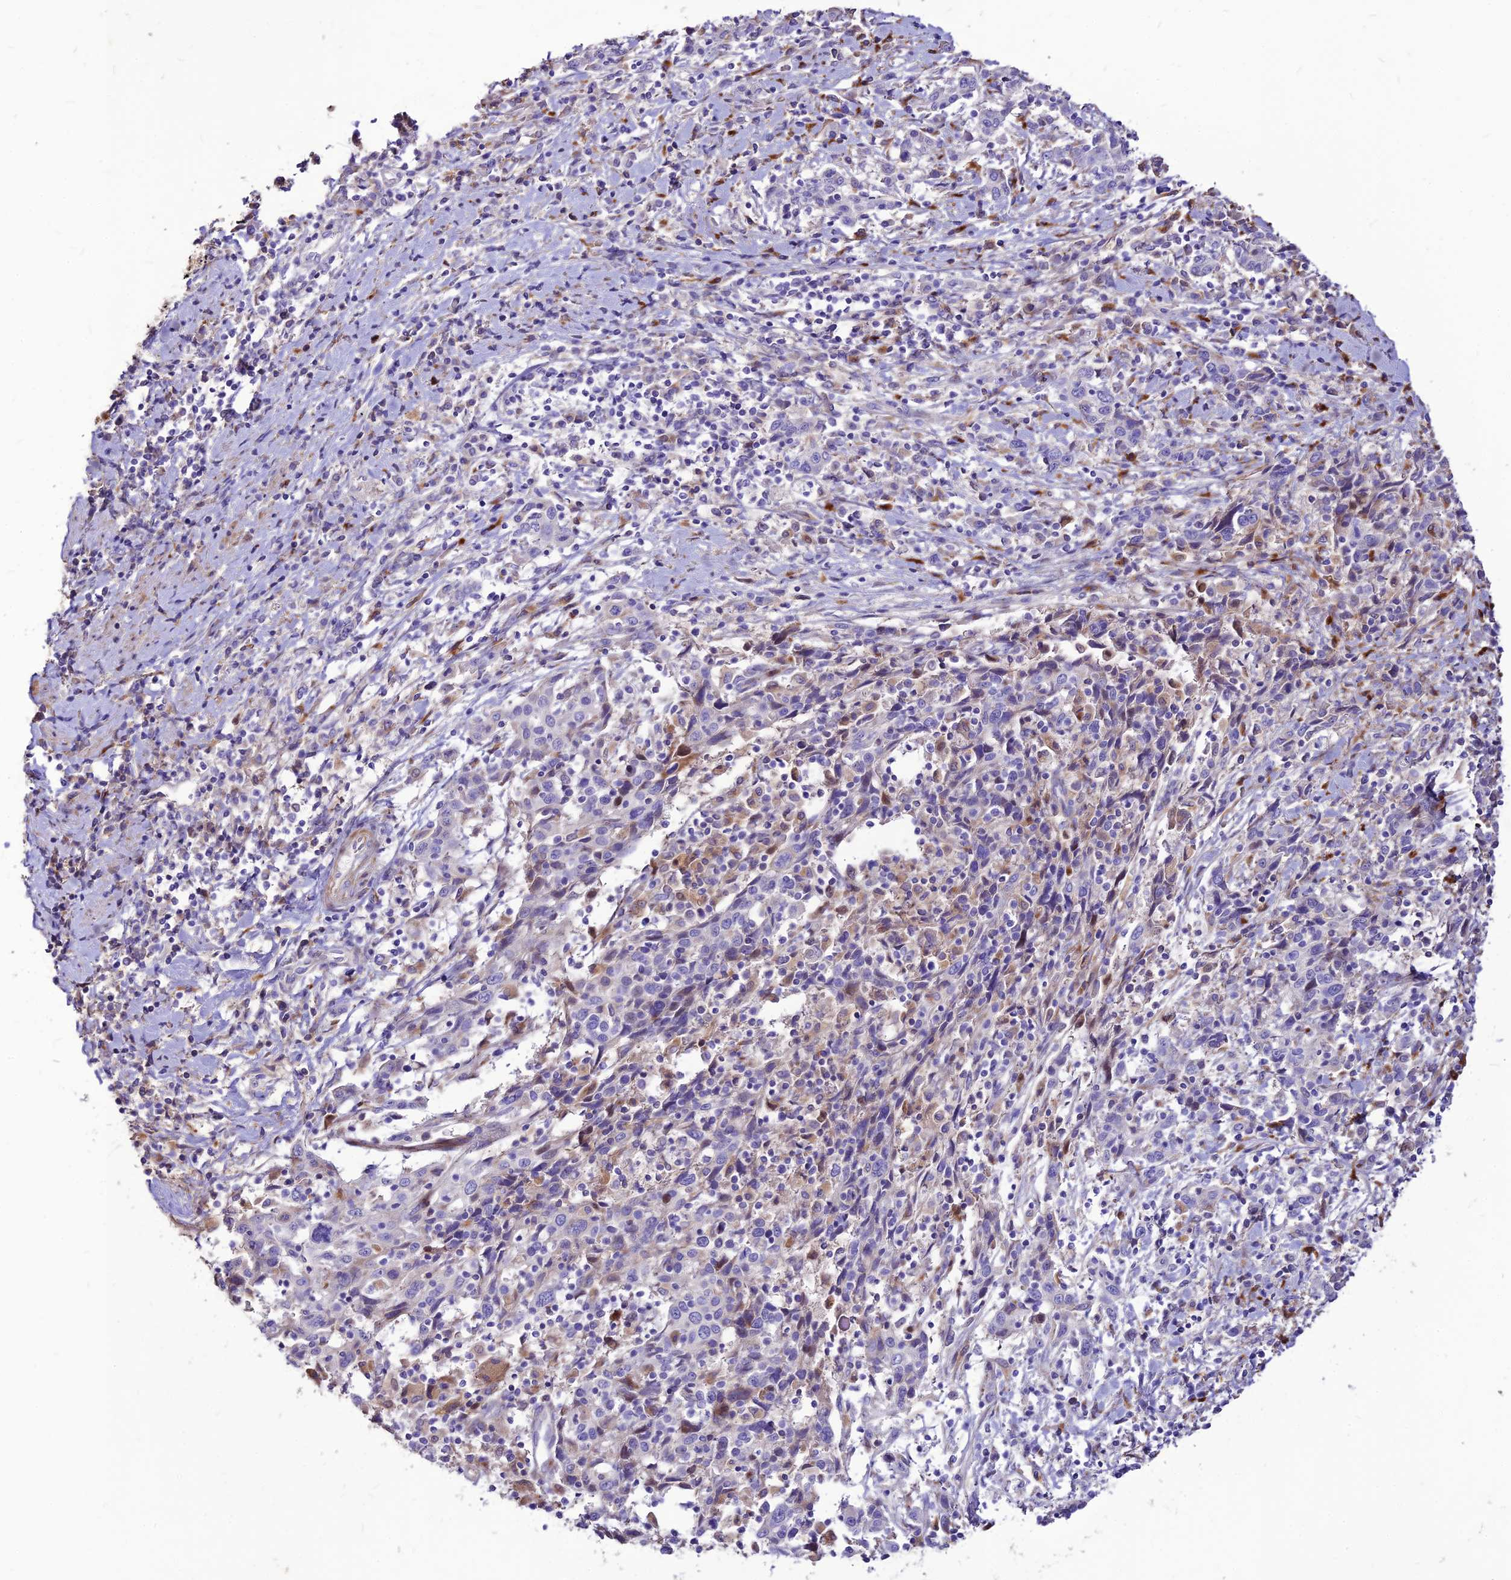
{"staining": {"intensity": "negative", "quantity": "none", "location": "none"}, "tissue": "cervical cancer", "cell_type": "Tumor cells", "image_type": "cancer", "snomed": [{"axis": "morphology", "description": "Squamous cell carcinoma, NOS"}, {"axis": "topography", "description": "Cervix"}], "caption": "An immunohistochemistry (IHC) histopathology image of cervical cancer is shown. There is no staining in tumor cells of cervical cancer.", "gene": "RIMOC1", "patient": {"sex": "female", "age": 46}}